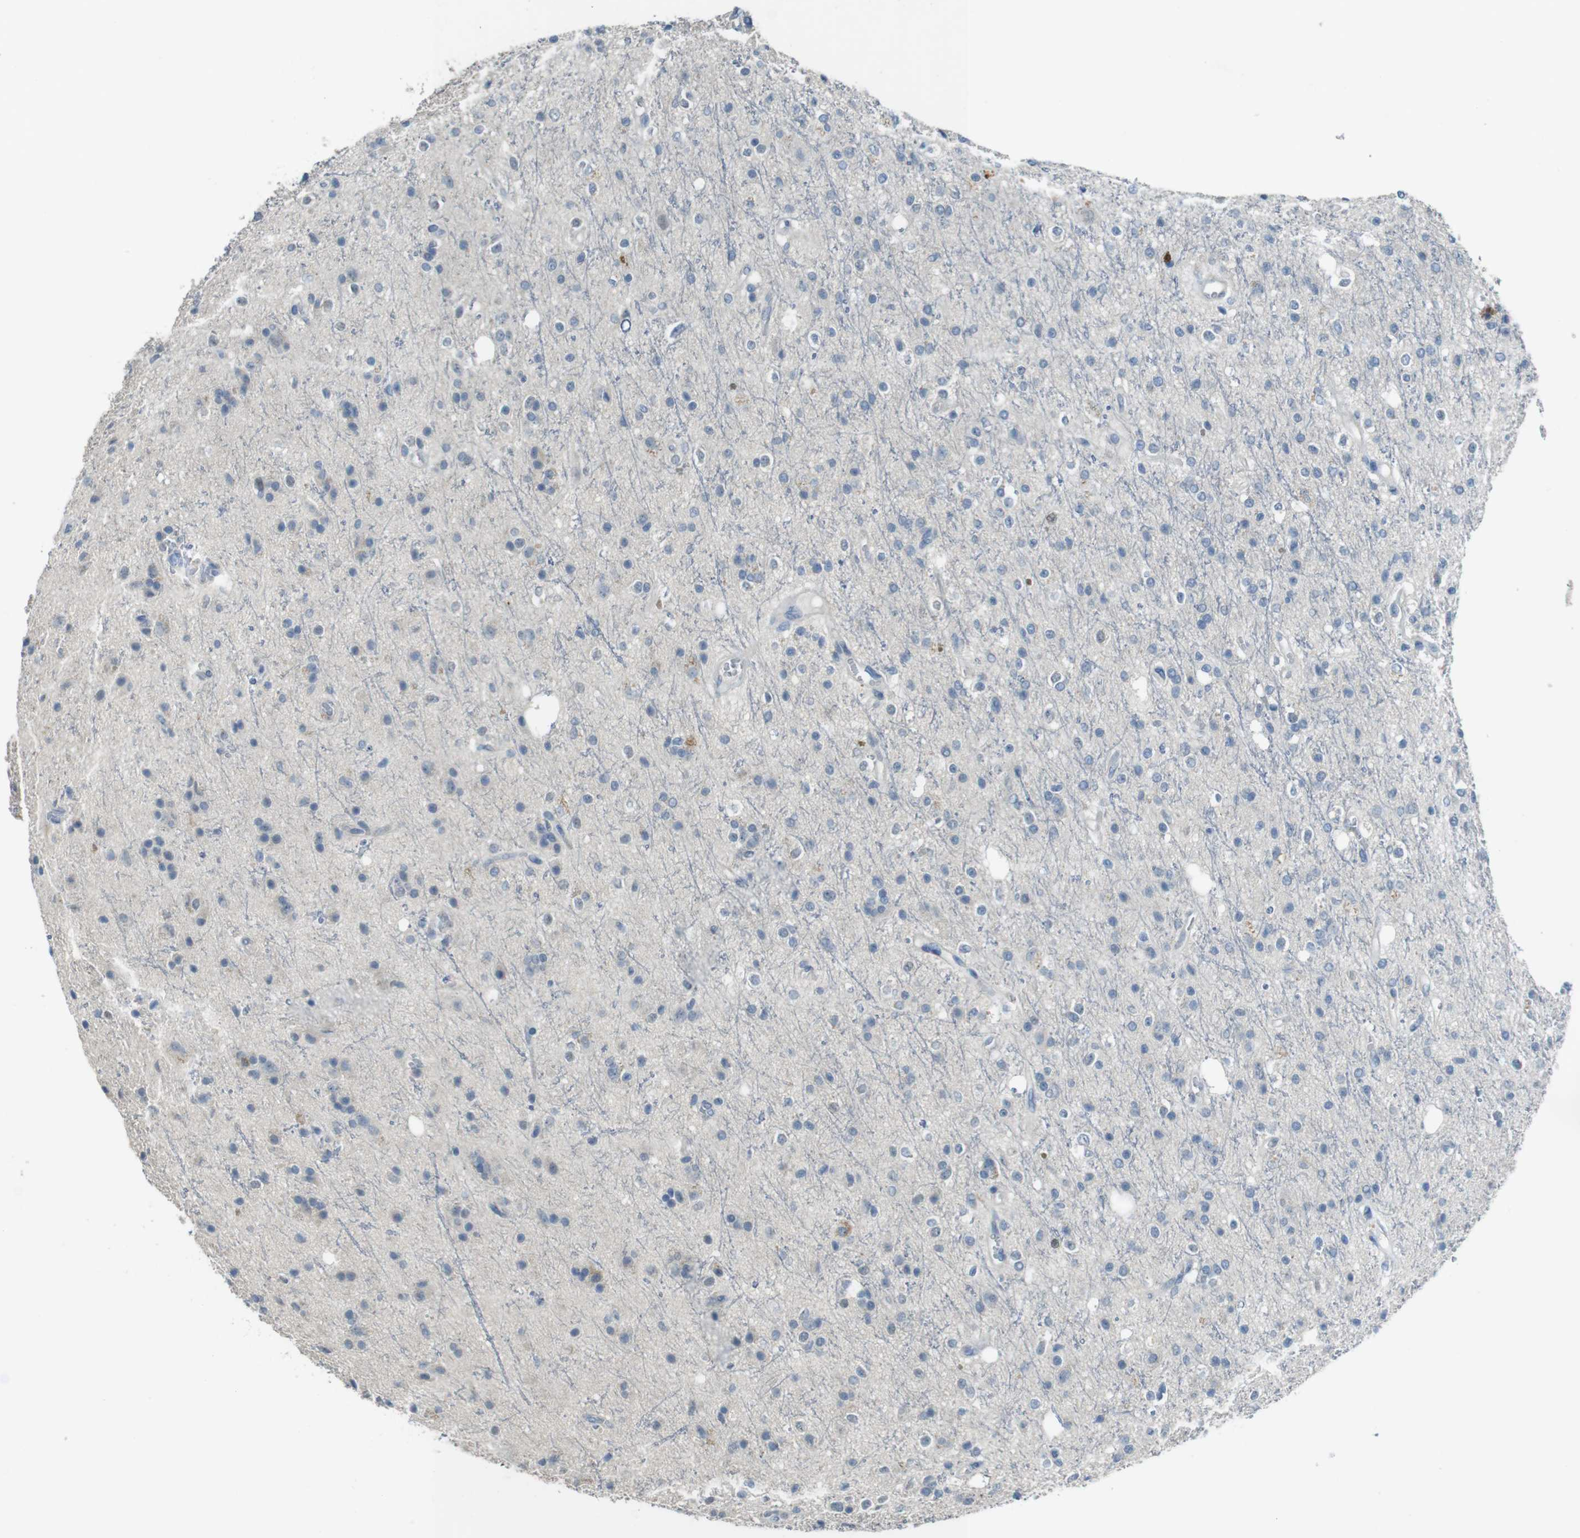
{"staining": {"intensity": "weak", "quantity": "<25%", "location": "nuclear"}, "tissue": "glioma", "cell_type": "Tumor cells", "image_type": "cancer", "snomed": [{"axis": "morphology", "description": "Glioma, malignant, High grade"}, {"axis": "topography", "description": "Brain"}], "caption": "A high-resolution photomicrograph shows IHC staining of malignant glioma (high-grade), which shows no significant staining in tumor cells. Brightfield microscopy of IHC stained with DAB (3,3'-diaminobenzidine) (brown) and hematoxylin (blue), captured at high magnification.", "gene": "ENTPD7", "patient": {"sex": "male", "age": 47}}